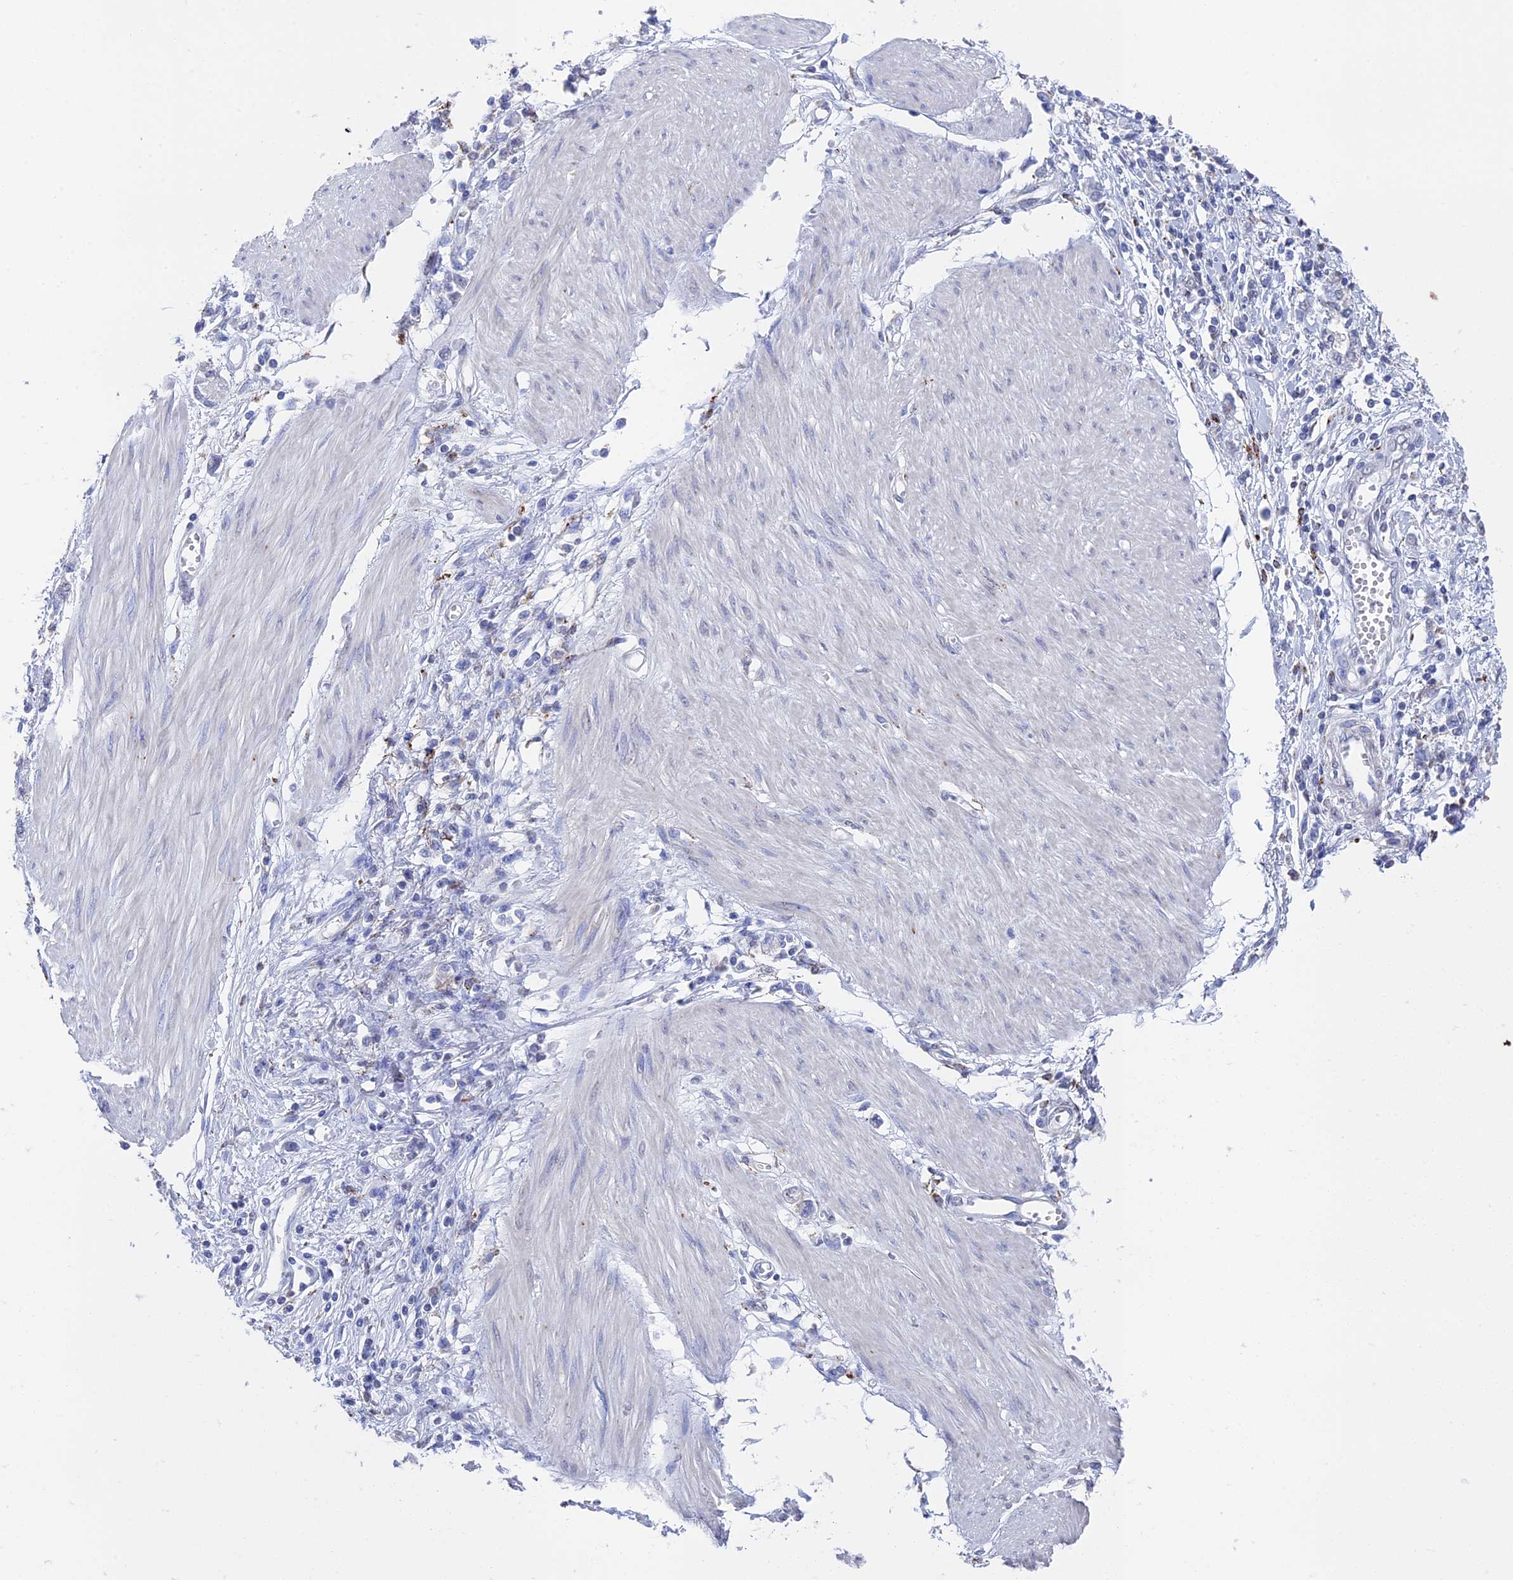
{"staining": {"intensity": "negative", "quantity": "none", "location": "none"}, "tissue": "stomach cancer", "cell_type": "Tumor cells", "image_type": "cancer", "snomed": [{"axis": "morphology", "description": "Adenocarcinoma, NOS"}, {"axis": "topography", "description": "Stomach"}], "caption": "Micrograph shows no protein staining in tumor cells of stomach adenocarcinoma tissue.", "gene": "SMG9", "patient": {"sex": "female", "age": 76}}